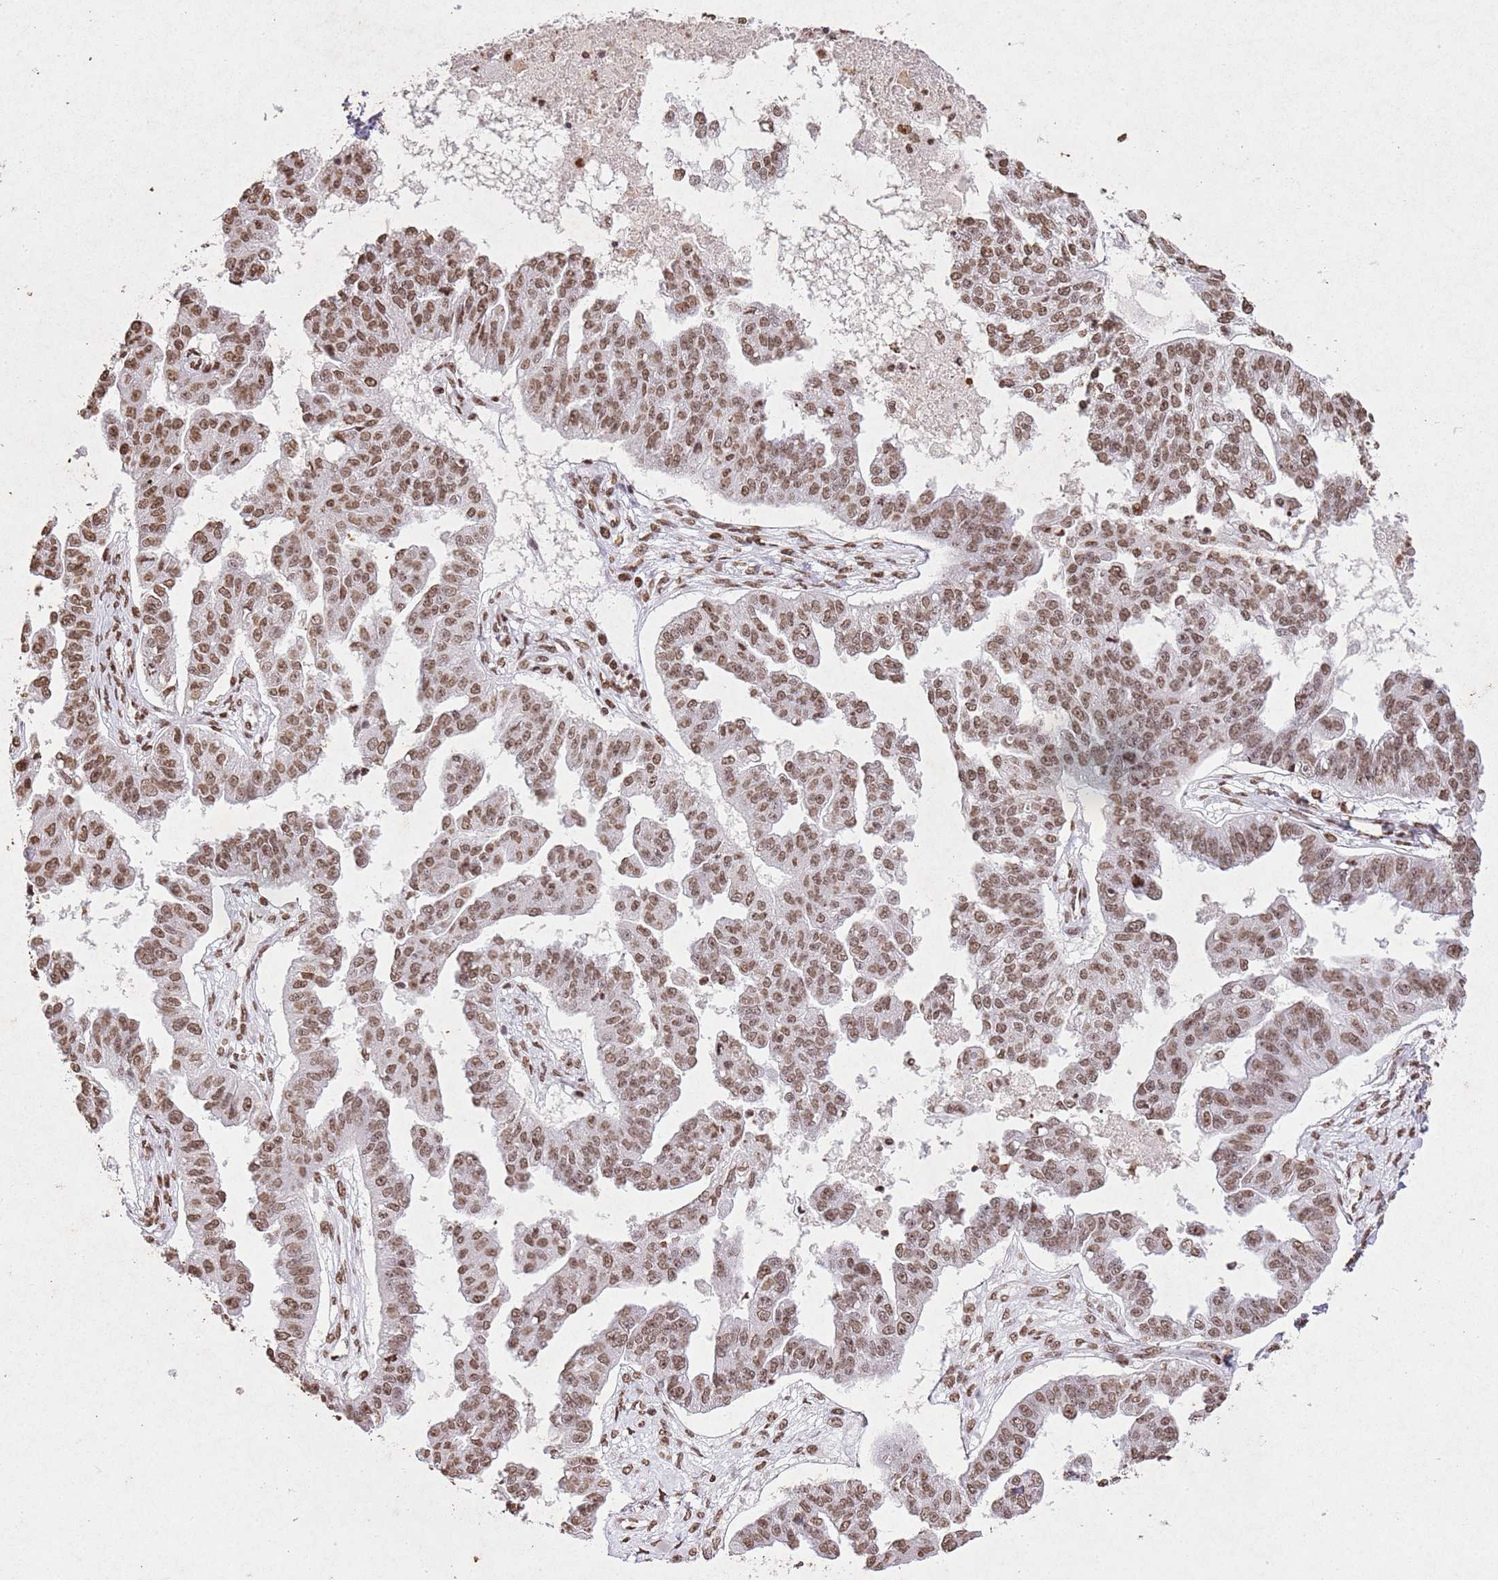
{"staining": {"intensity": "moderate", "quantity": ">75%", "location": "nuclear"}, "tissue": "ovarian cancer", "cell_type": "Tumor cells", "image_type": "cancer", "snomed": [{"axis": "morphology", "description": "Cystadenocarcinoma, serous, NOS"}, {"axis": "topography", "description": "Ovary"}], "caption": "Ovarian serous cystadenocarcinoma stained for a protein displays moderate nuclear positivity in tumor cells. Nuclei are stained in blue.", "gene": "BMAL1", "patient": {"sex": "female", "age": 58}}